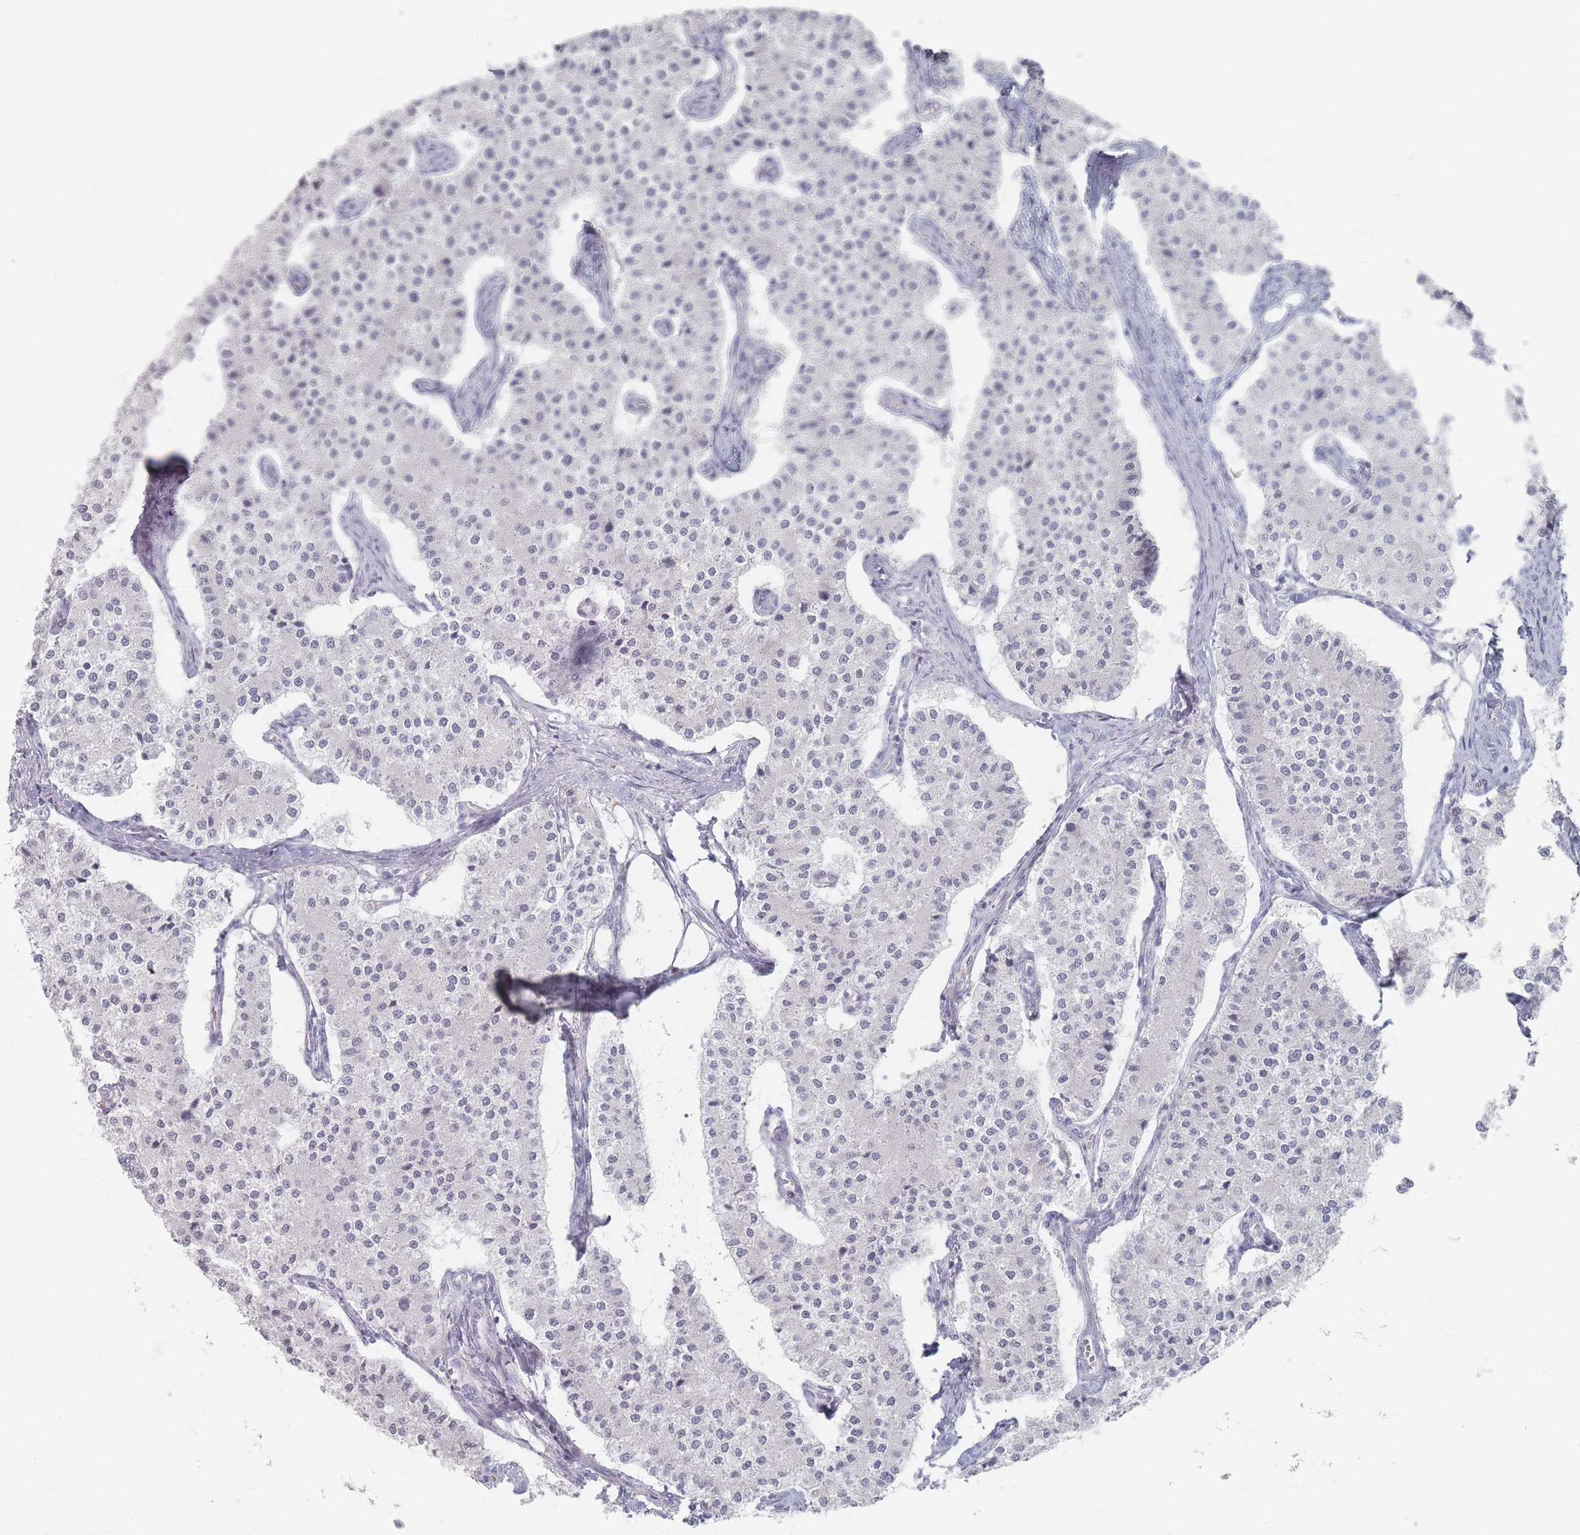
{"staining": {"intensity": "negative", "quantity": "none", "location": "none"}, "tissue": "carcinoid", "cell_type": "Tumor cells", "image_type": "cancer", "snomed": [{"axis": "morphology", "description": "Carcinoid, malignant, NOS"}, {"axis": "topography", "description": "Colon"}], "caption": "This micrograph is of malignant carcinoid stained with immunohistochemistry to label a protein in brown with the nuclei are counter-stained blue. There is no staining in tumor cells.", "gene": "CD37", "patient": {"sex": "female", "age": 52}}